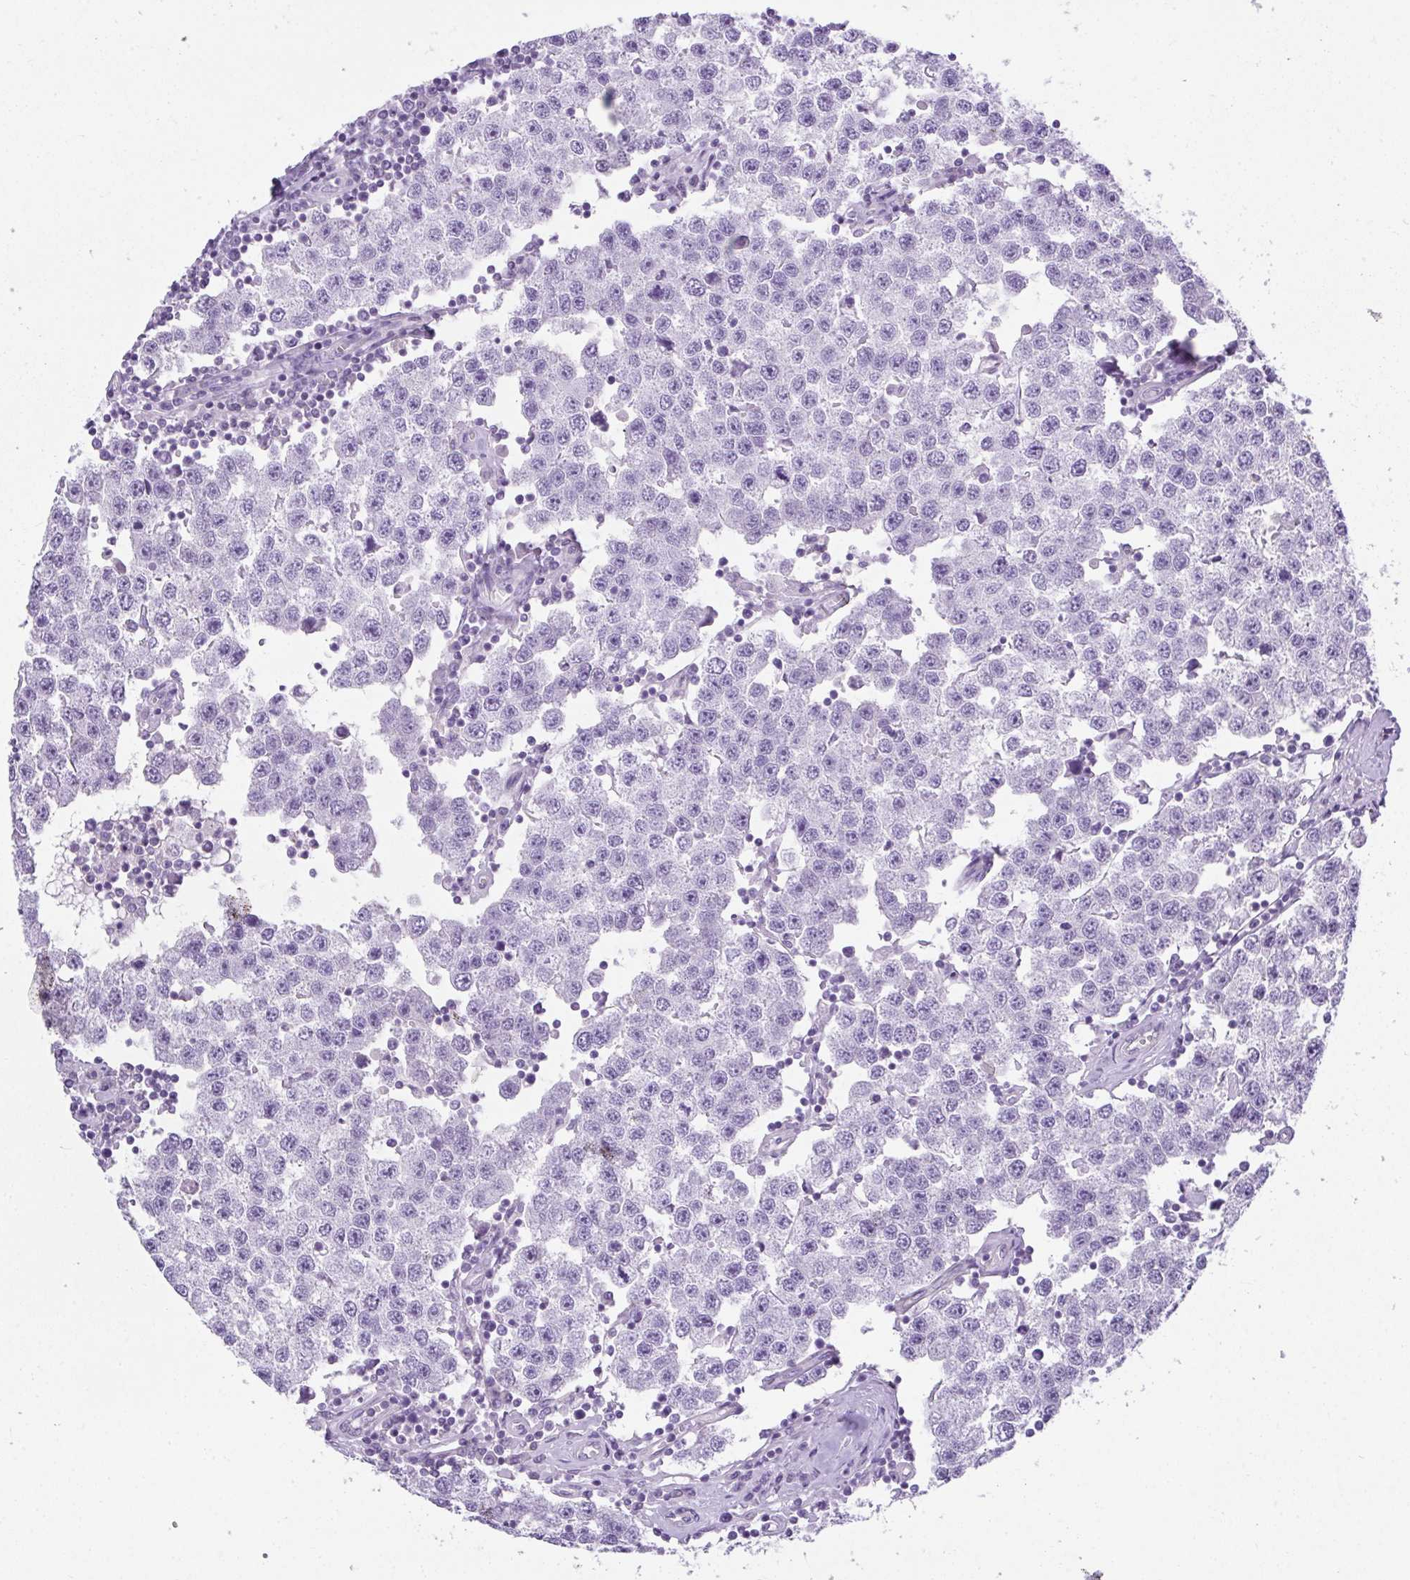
{"staining": {"intensity": "negative", "quantity": "none", "location": "none"}, "tissue": "testis cancer", "cell_type": "Tumor cells", "image_type": "cancer", "snomed": [{"axis": "morphology", "description": "Seminoma, NOS"}, {"axis": "topography", "description": "Testis"}], "caption": "Human seminoma (testis) stained for a protein using immunohistochemistry (IHC) exhibits no staining in tumor cells.", "gene": "PLPPR3", "patient": {"sex": "male", "age": 34}}